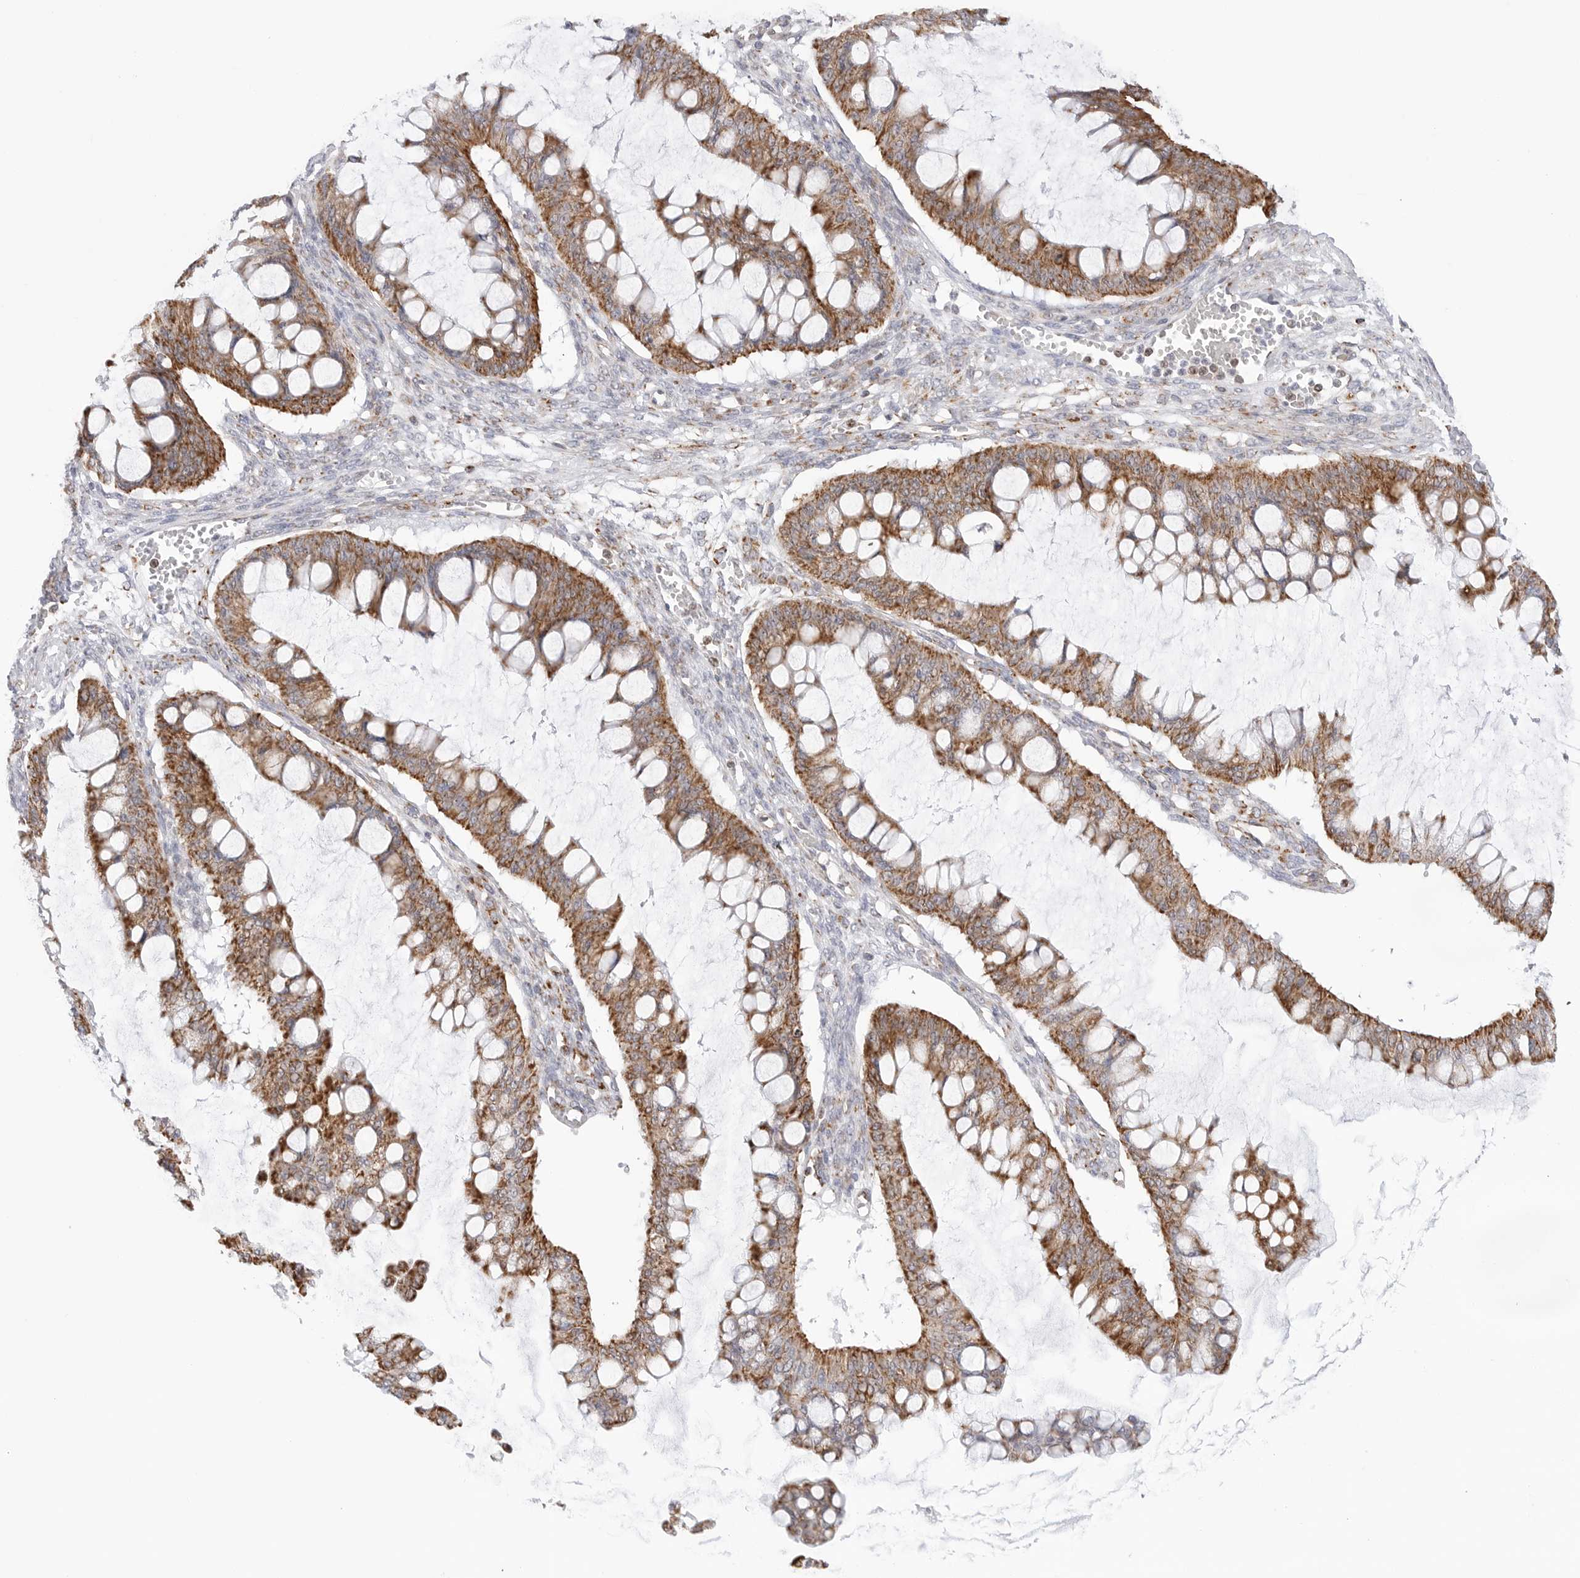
{"staining": {"intensity": "moderate", "quantity": ">75%", "location": "cytoplasmic/membranous"}, "tissue": "ovarian cancer", "cell_type": "Tumor cells", "image_type": "cancer", "snomed": [{"axis": "morphology", "description": "Cystadenocarcinoma, mucinous, NOS"}, {"axis": "topography", "description": "Ovary"}], "caption": "IHC of mucinous cystadenocarcinoma (ovarian) displays medium levels of moderate cytoplasmic/membranous staining in about >75% of tumor cells.", "gene": "ATP5IF1", "patient": {"sex": "female", "age": 73}}